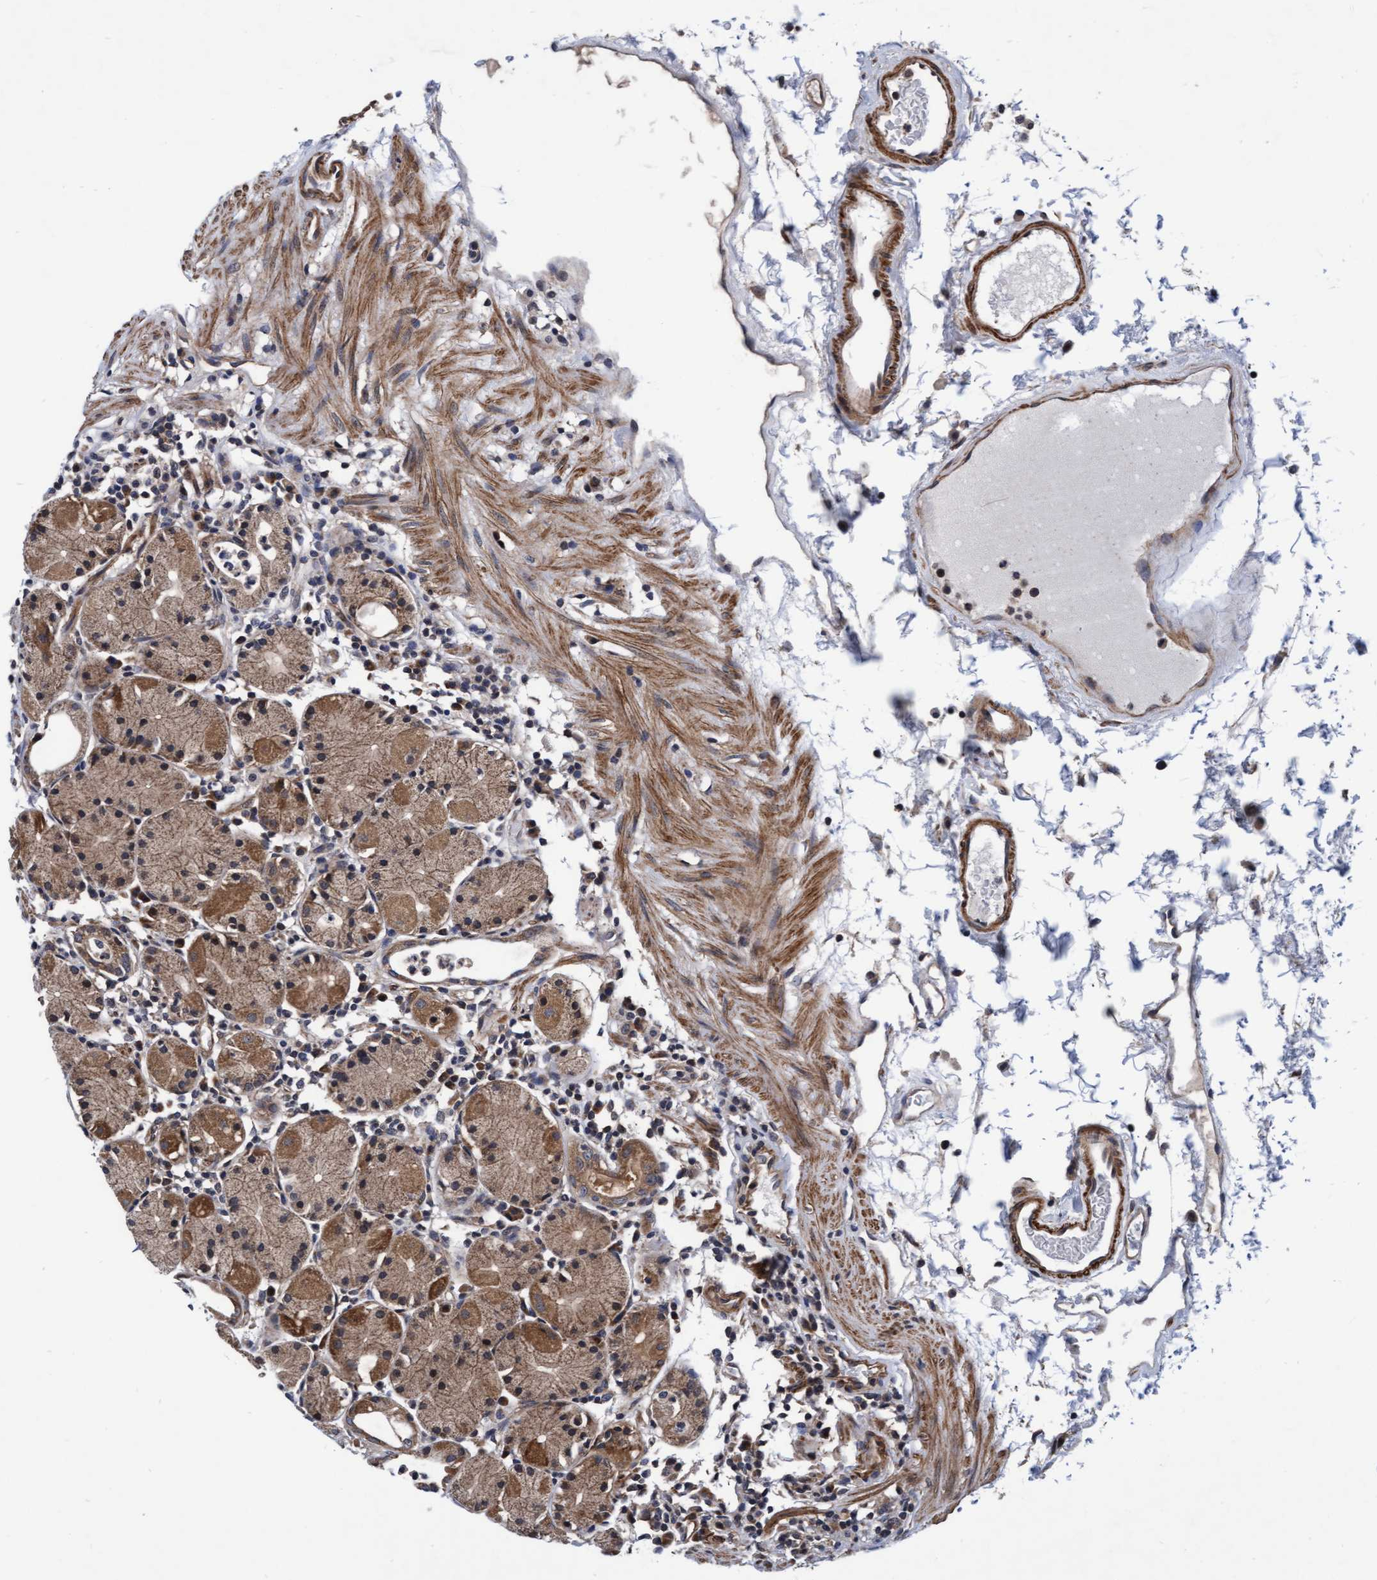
{"staining": {"intensity": "moderate", "quantity": ">75%", "location": "cytoplasmic/membranous"}, "tissue": "stomach", "cell_type": "Glandular cells", "image_type": "normal", "snomed": [{"axis": "morphology", "description": "Normal tissue, NOS"}, {"axis": "topography", "description": "Stomach"}, {"axis": "topography", "description": "Stomach, lower"}], "caption": "Moderate cytoplasmic/membranous staining is seen in approximately >75% of glandular cells in normal stomach.", "gene": "EFCAB13", "patient": {"sex": "female", "age": 75}}